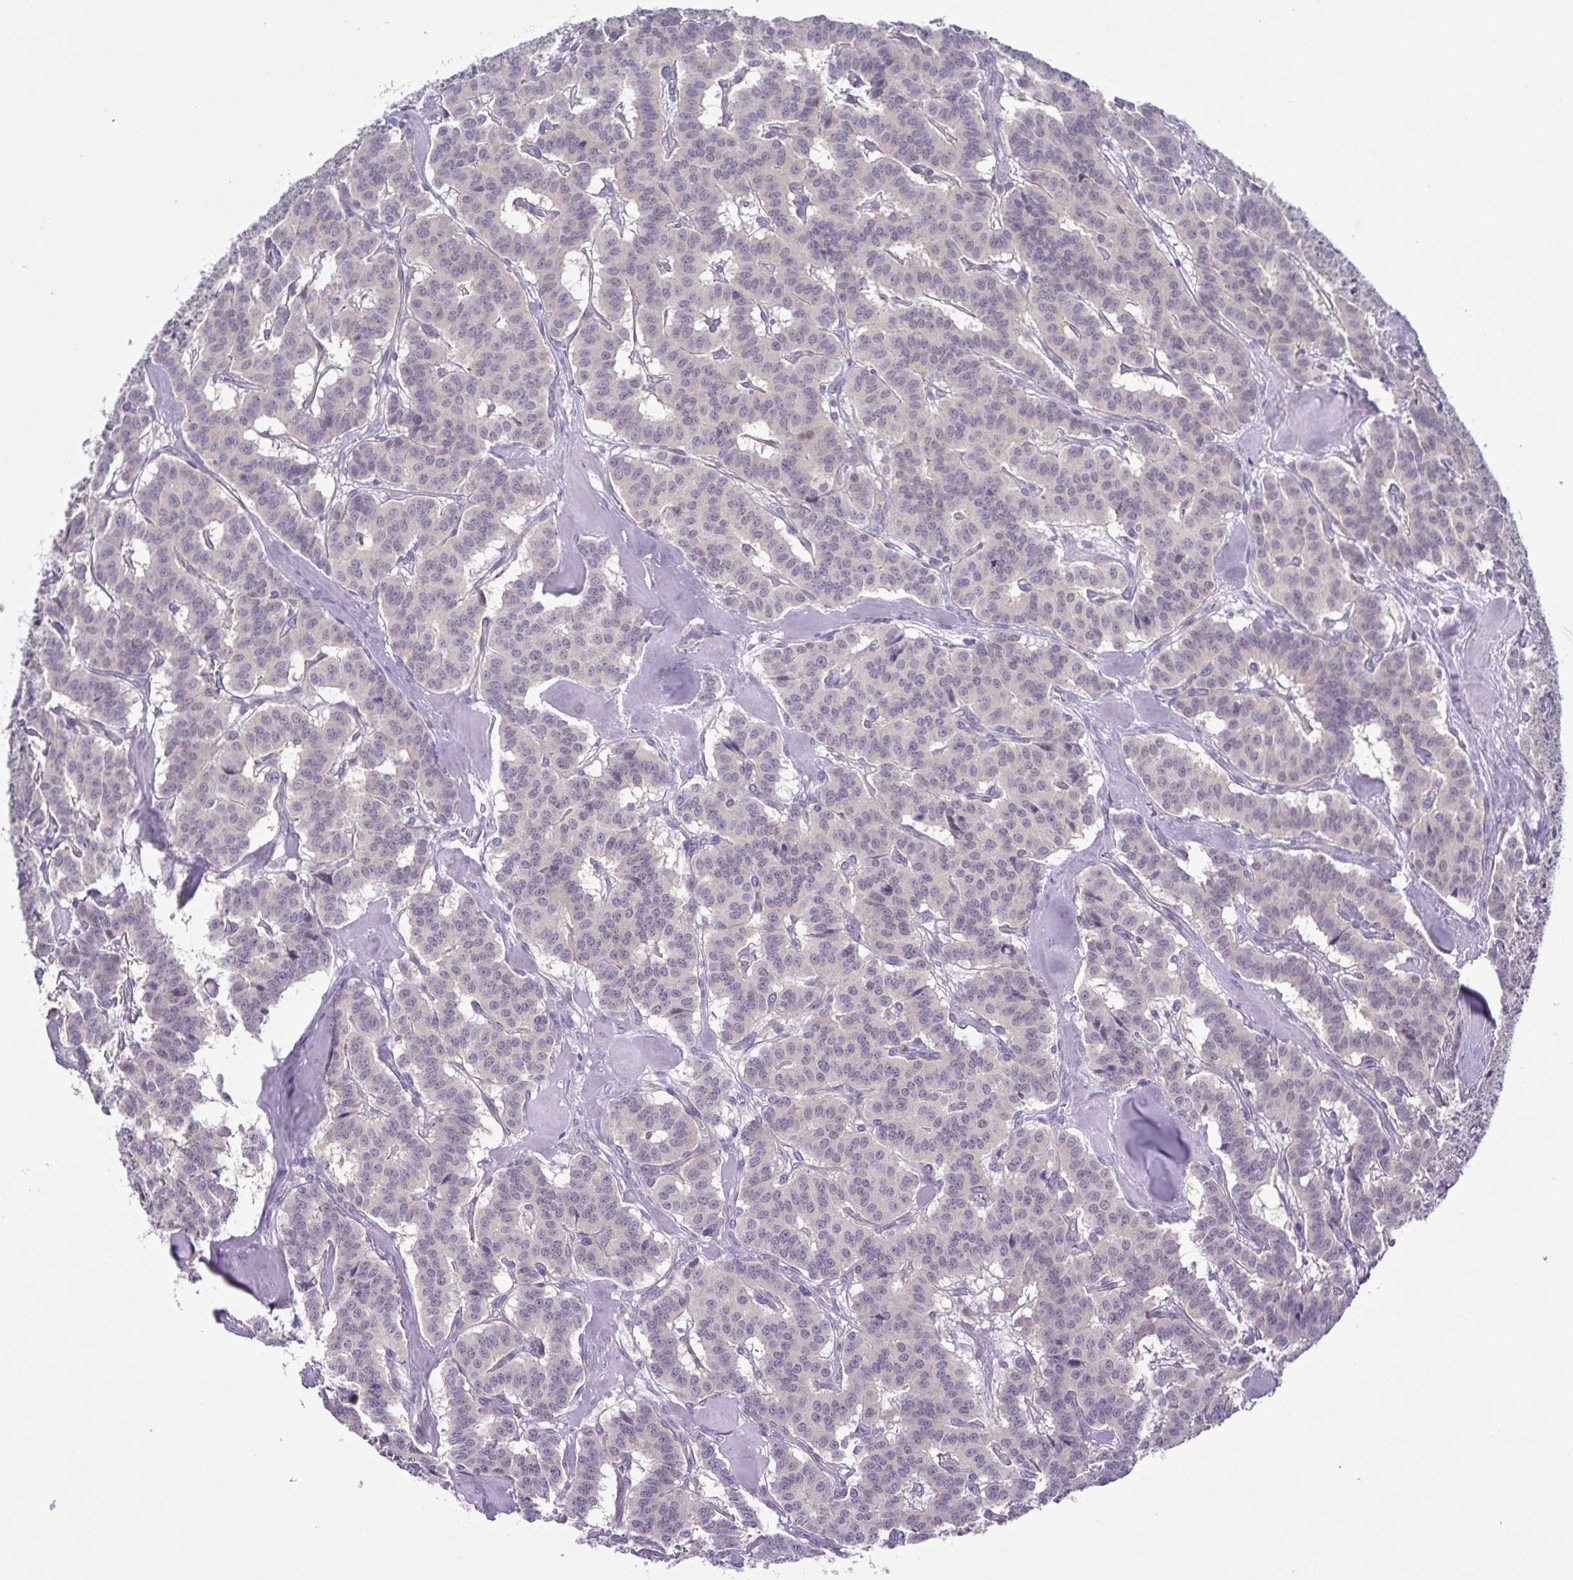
{"staining": {"intensity": "negative", "quantity": "none", "location": "none"}, "tissue": "carcinoid", "cell_type": "Tumor cells", "image_type": "cancer", "snomed": [{"axis": "morphology", "description": "Normal tissue, NOS"}, {"axis": "morphology", "description": "Carcinoid, malignant, NOS"}, {"axis": "topography", "description": "Lung"}], "caption": "DAB (3,3'-diaminobenzidine) immunohistochemical staining of carcinoid demonstrates no significant expression in tumor cells. (DAB (3,3'-diaminobenzidine) immunohistochemistry, high magnification).", "gene": "UBE2Q1", "patient": {"sex": "female", "age": 46}}